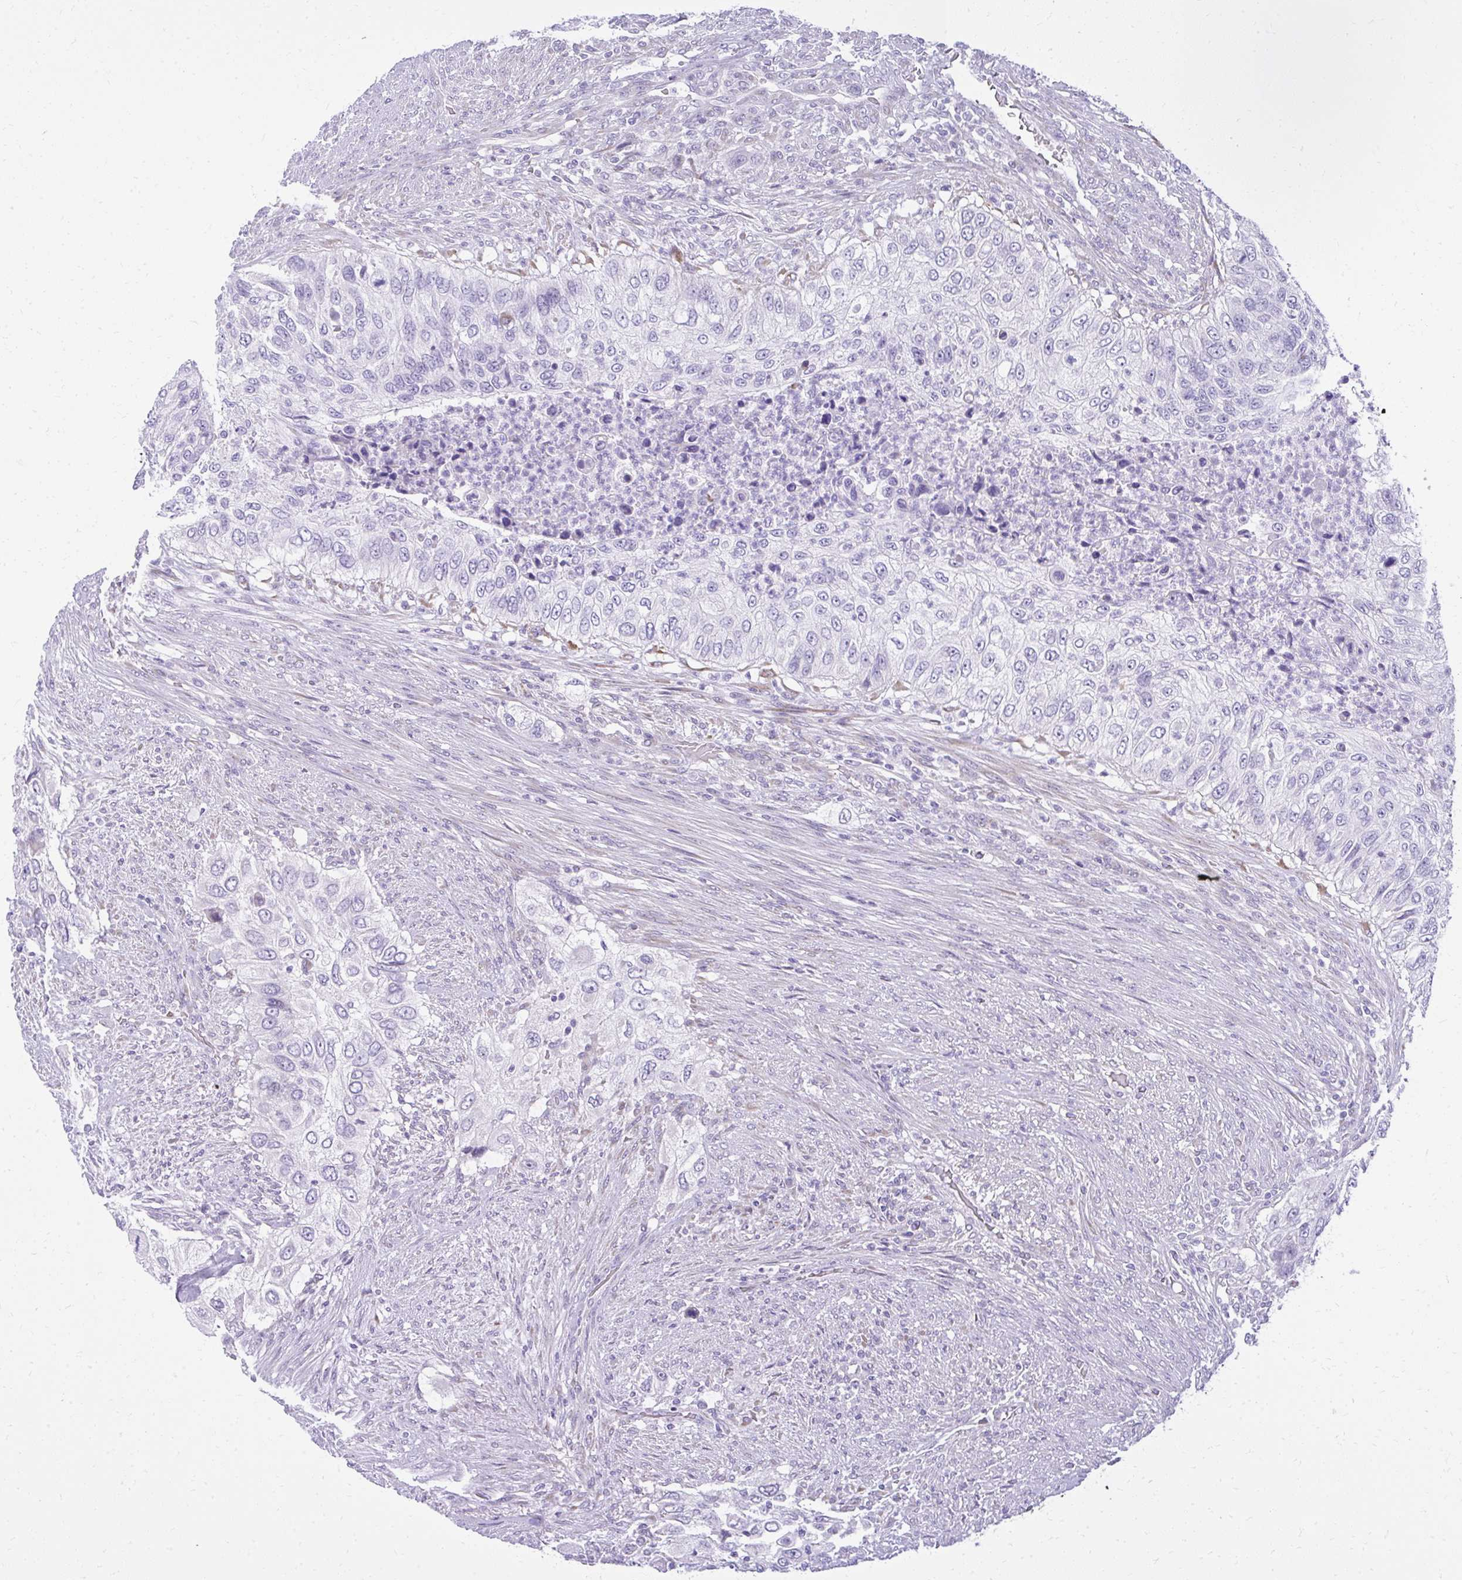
{"staining": {"intensity": "negative", "quantity": "none", "location": "none"}, "tissue": "urothelial cancer", "cell_type": "Tumor cells", "image_type": "cancer", "snomed": [{"axis": "morphology", "description": "Urothelial carcinoma, High grade"}, {"axis": "topography", "description": "Urinary bladder"}], "caption": "Protein analysis of high-grade urothelial carcinoma shows no significant staining in tumor cells. Nuclei are stained in blue.", "gene": "PRAP1", "patient": {"sex": "female", "age": 60}}